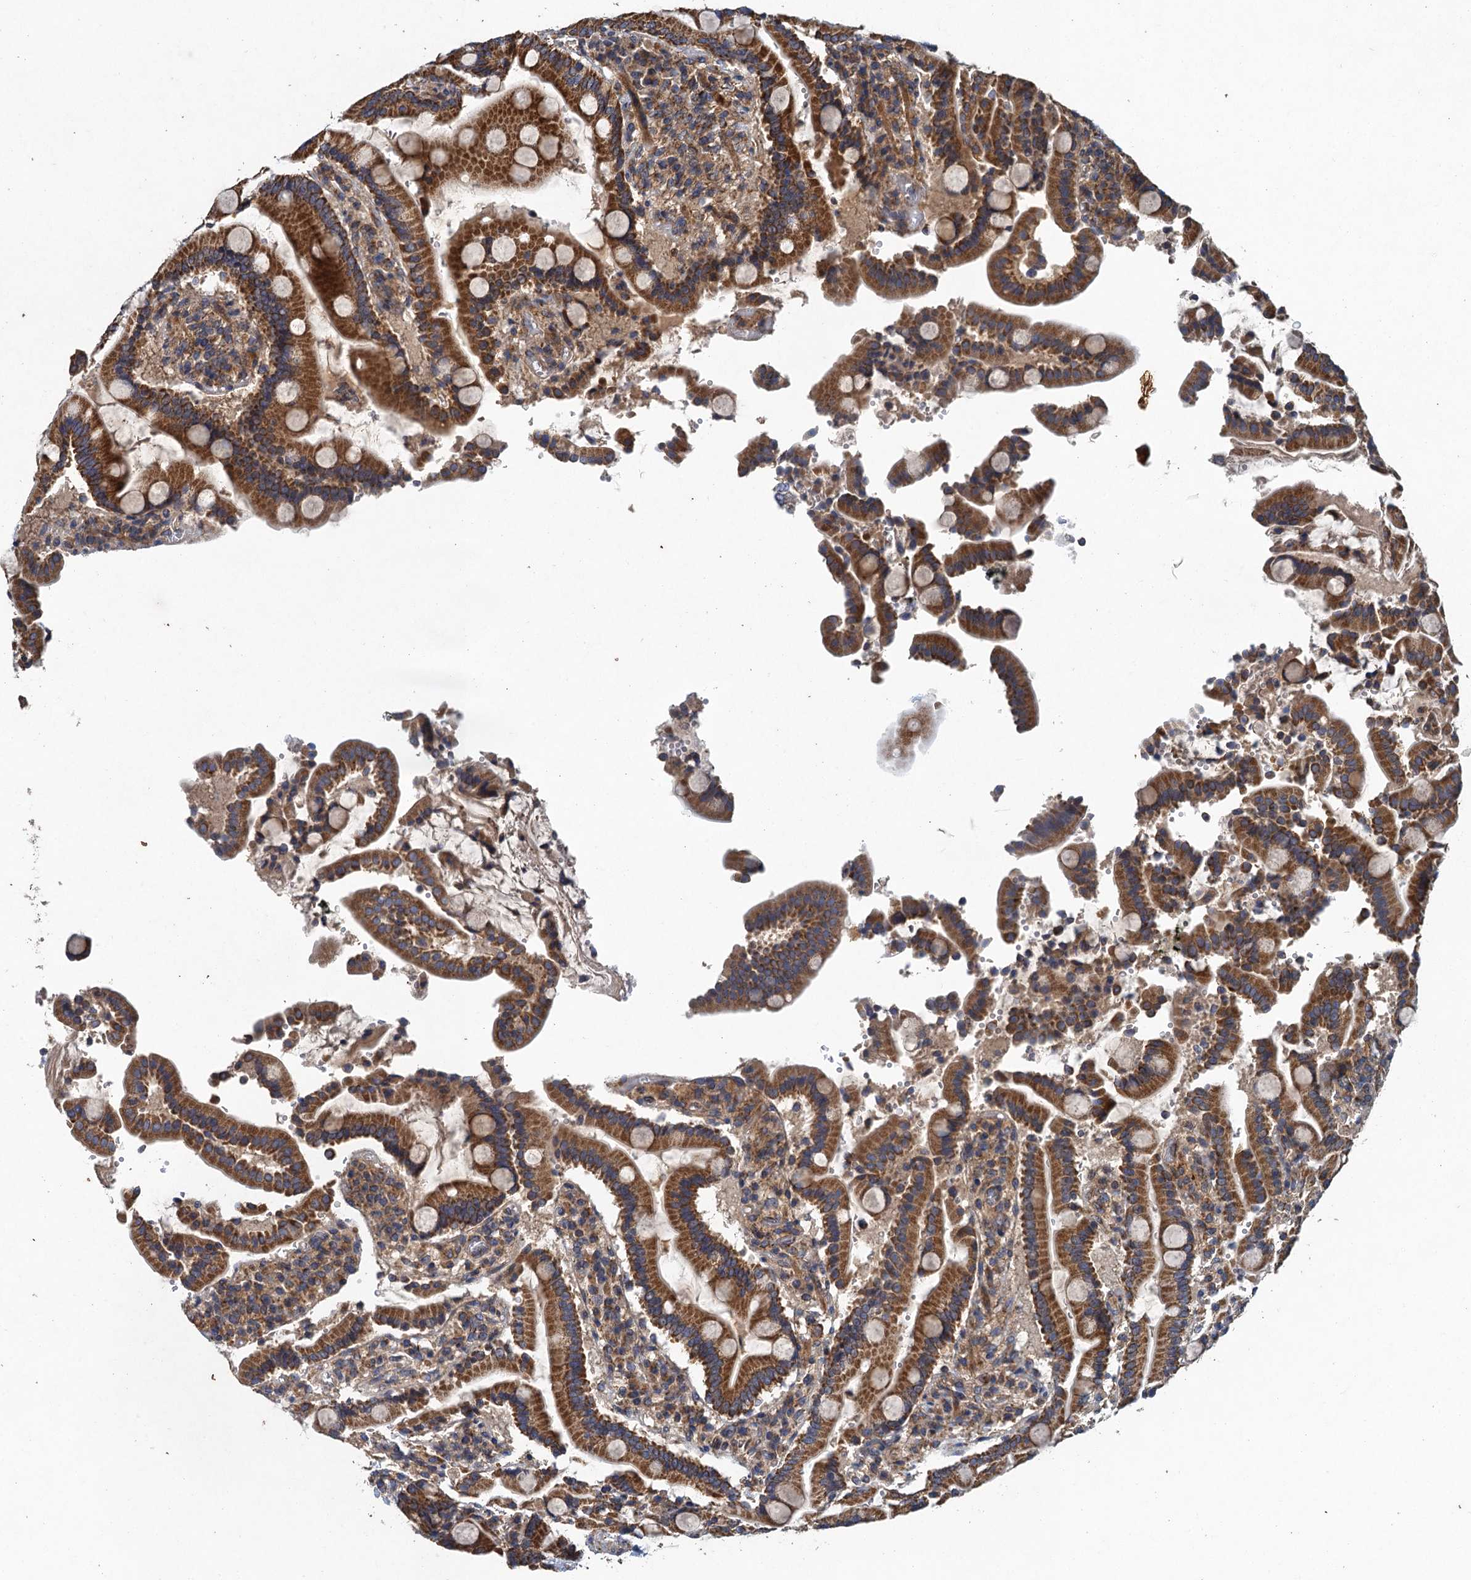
{"staining": {"intensity": "strong", "quantity": ">75%", "location": "cytoplasmic/membranous"}, "tissue": "duodenum", "cell_type": "Glandular cells", "image_type": "normal", "snomed": [{"axis": "morphology", "description": "Normal tissue, NOS"}, {"axis": "topography", "description": "Small intestine, NOS"}], "caption": "Immunohistochemistry (IHC) of unremarkable human duodenum reveals high levels of strong cytoplasmic/membranous expression in about >75% of glandular cells.", "gene": "BCS1L", "patient": {"sex": "female", "age": 71}}